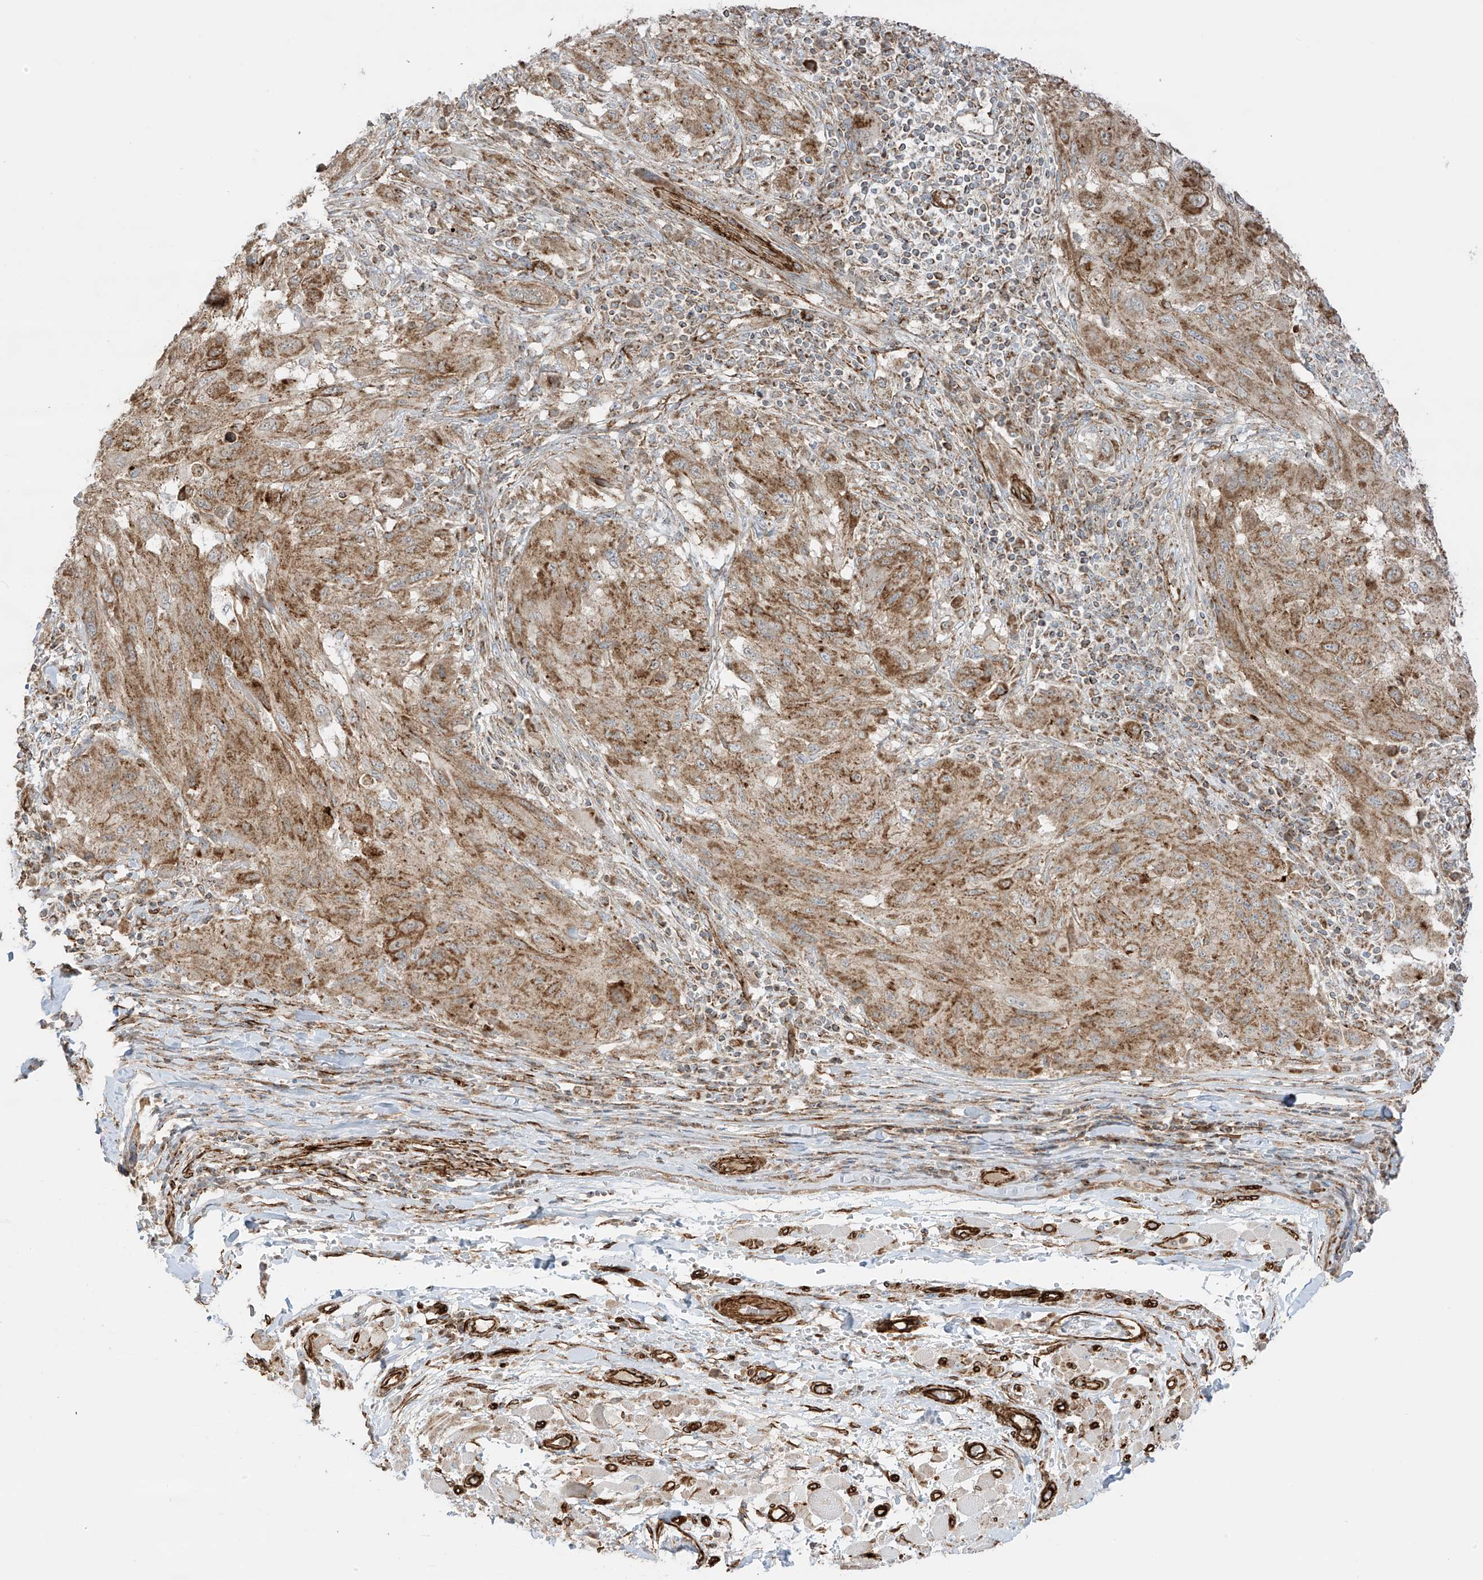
{"staining": {"intensity": "moderate", "quantity": ">75%", "location": "cytoplasmic/membranous"}, "tissue": "melanoma", "cell_type": "Tumor cells", "image_type": "cancer", "snomed": [{"axis": "morphology", "description": "Malignant melanoma, NOS"}, {"axis": "topography", "description": "Skin"}], "caption": "This photomicrograph exhibits immunohistochemistry staining of melanoma, with medium moderate cytoplasmic/membranous staining in about >75% of tumor cells.", "gene": "ABCB7", "patient": {"sex": "female", "age": 91}}